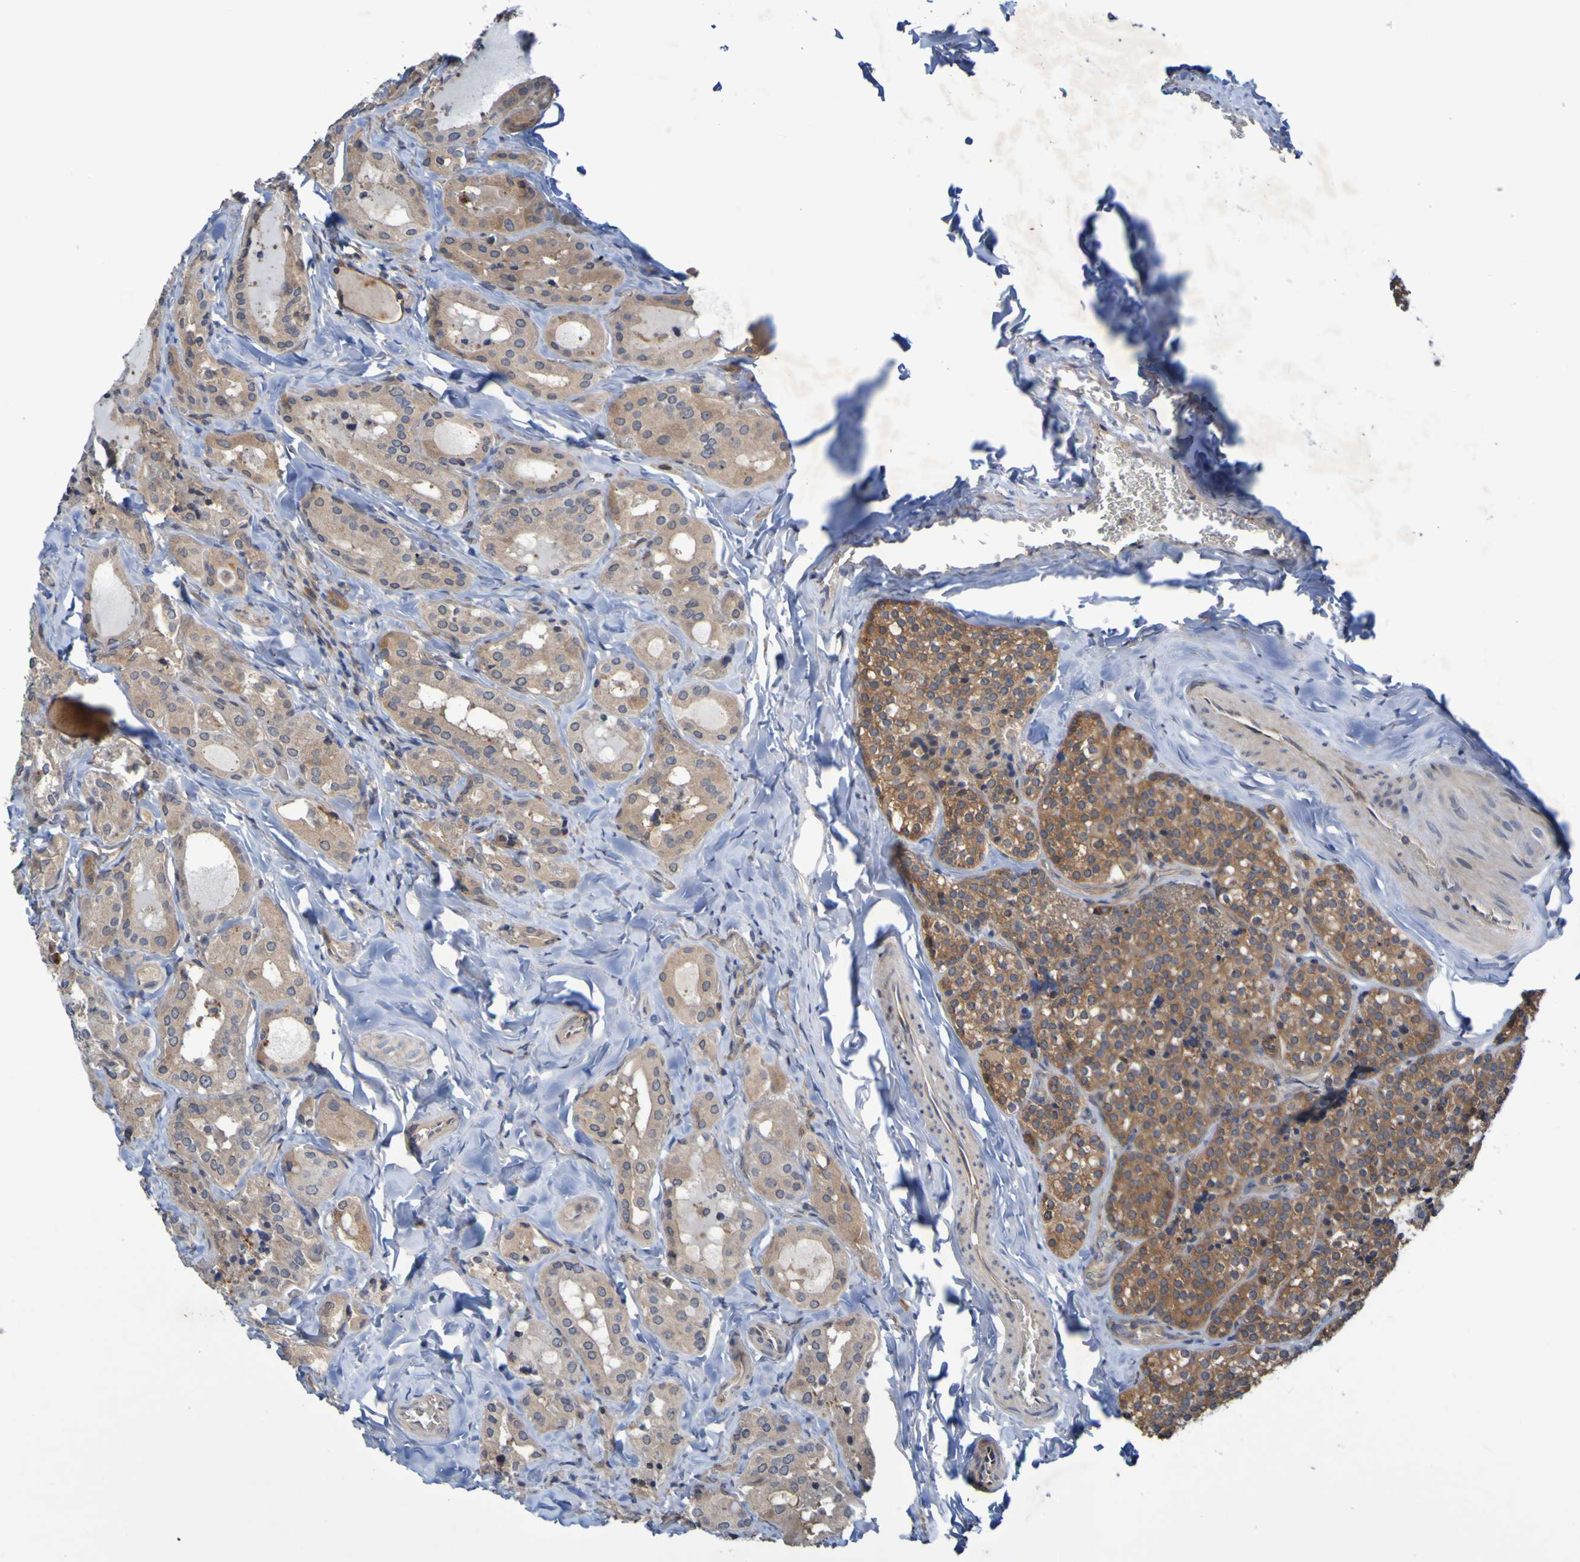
{"staining": {"intensity": "moderate", "quantity": ">75%", "location": "cytoplasmic/membranous"}, "tissue": "parathyroid gland", "cell_type": "Glandular cells", "image_type": "normal", "snomed": [{"axis": "morphology", "description": "Normal tissue, NOS"}, {"axis": "morphology", "description": "Atrophy, NOS"}, {"axis": "topography", "description": "Parathyroid gland"}], "caption": "The photomicrograph reveals staining of unremarkable parathyroid gland, revealing moderate cytoplasmic/membranous protein positivity (brown color) within glandular cells. (DAB (3,3'-diaminobenzidine) = brown stain, brightfield microscopy at high magnification).", "gene": "SDK1", "patient": {"sex": "female", "age": 54}}